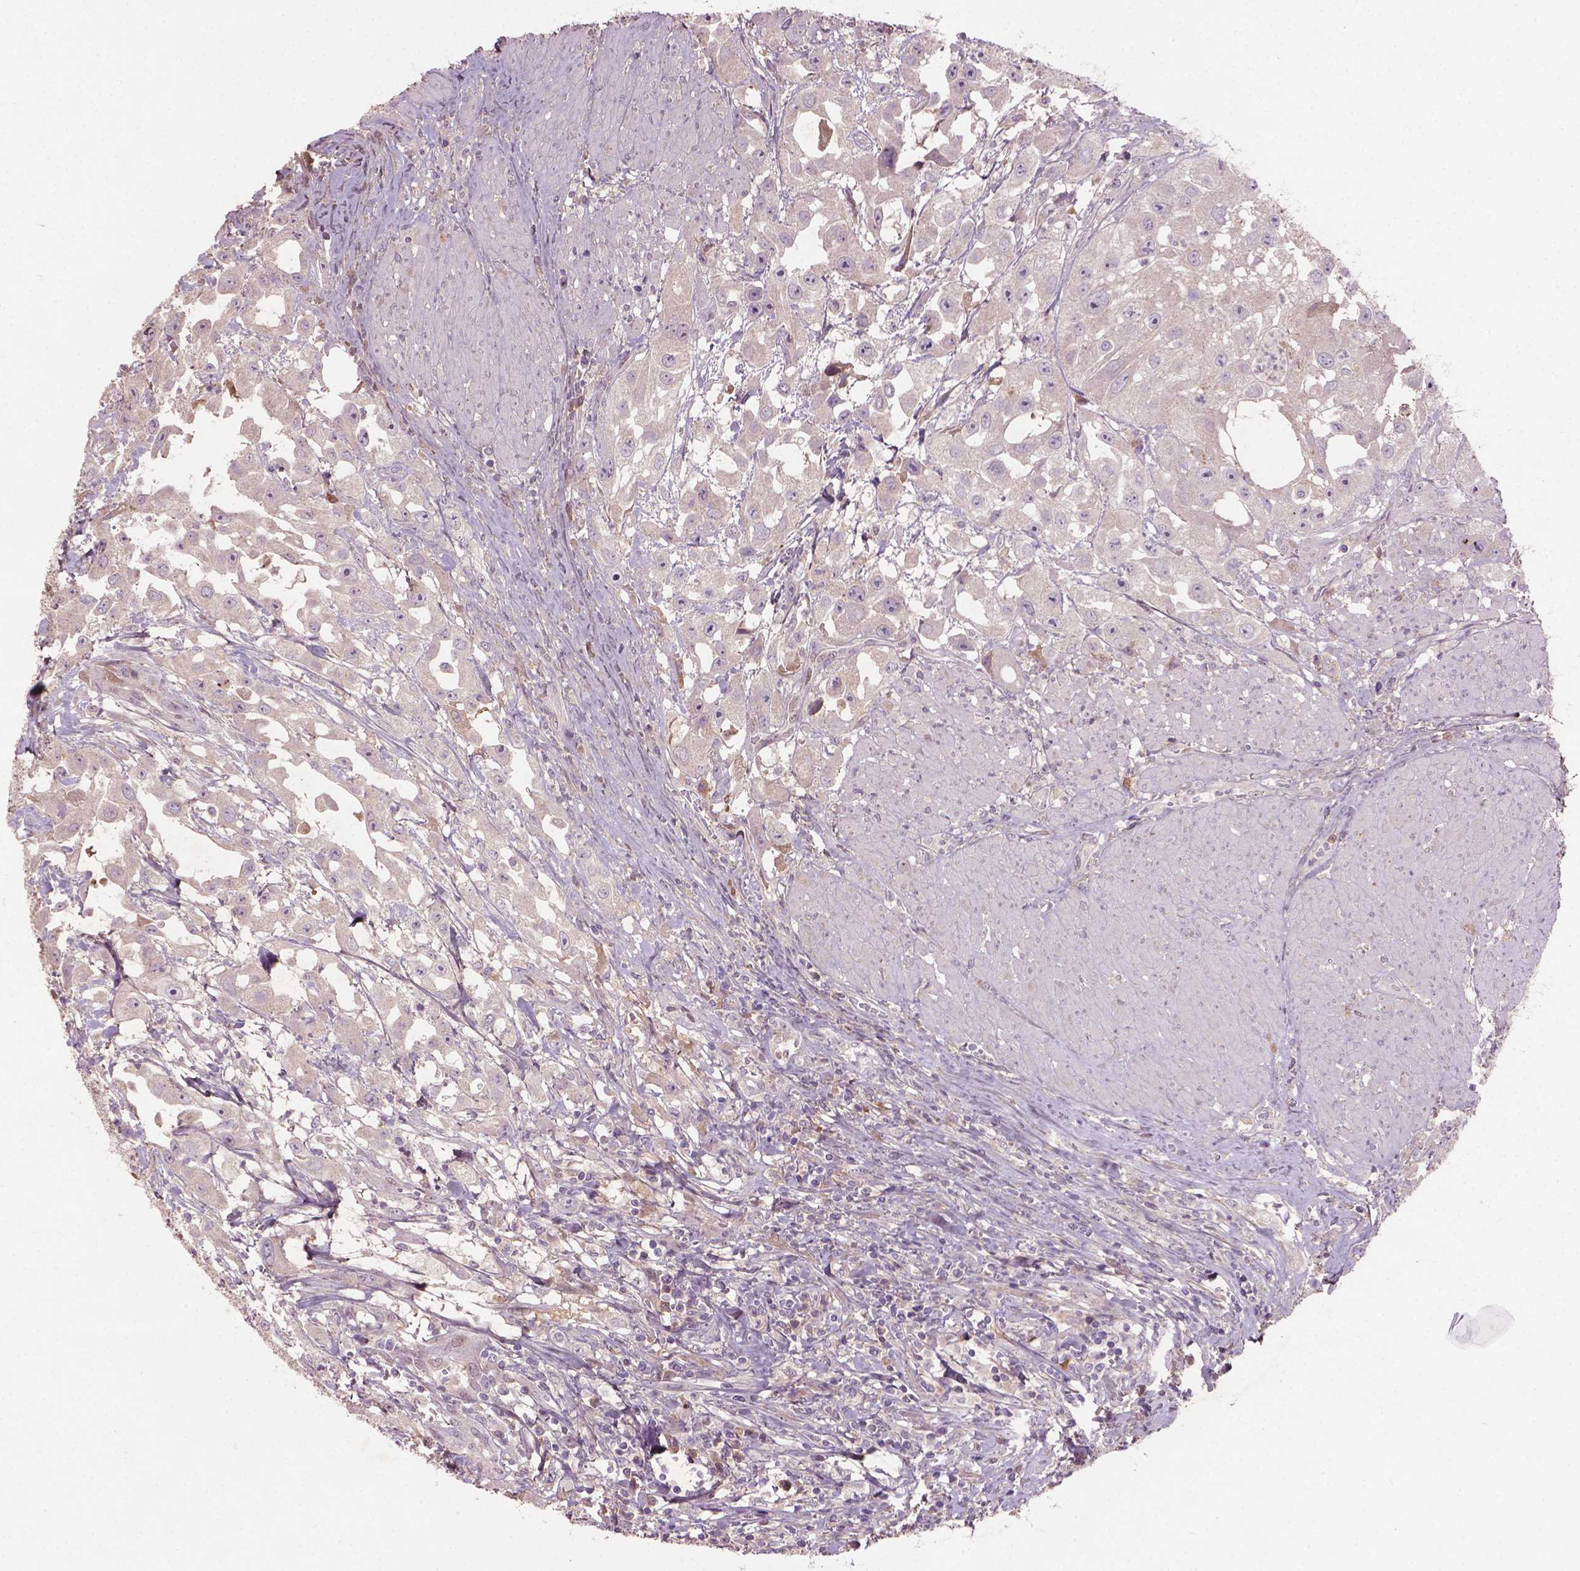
{"staining": {"intensity": "negative", "quantity": "none", "location": "none"}, "tissue": "urothelial cancer", "cell_type": "Tumor cells", "image_type": "cancer", "snomed": [{"axis": "morphology", "description": "Urothelial carcinoma, High grade"}, {"axis": "topography", "description": "Urinary bladder"}], "caption": "Immunohistochemical staining of human urothelial cancer reveals no significant positivity in tumor cells. (Brightfield microscopy of DAB (3,3'-diaminobenzidine) immunohistochemistry (IHC) at high magnification).", "gene": "SOX17", "patient": {"sex": "male", "age": 79}}